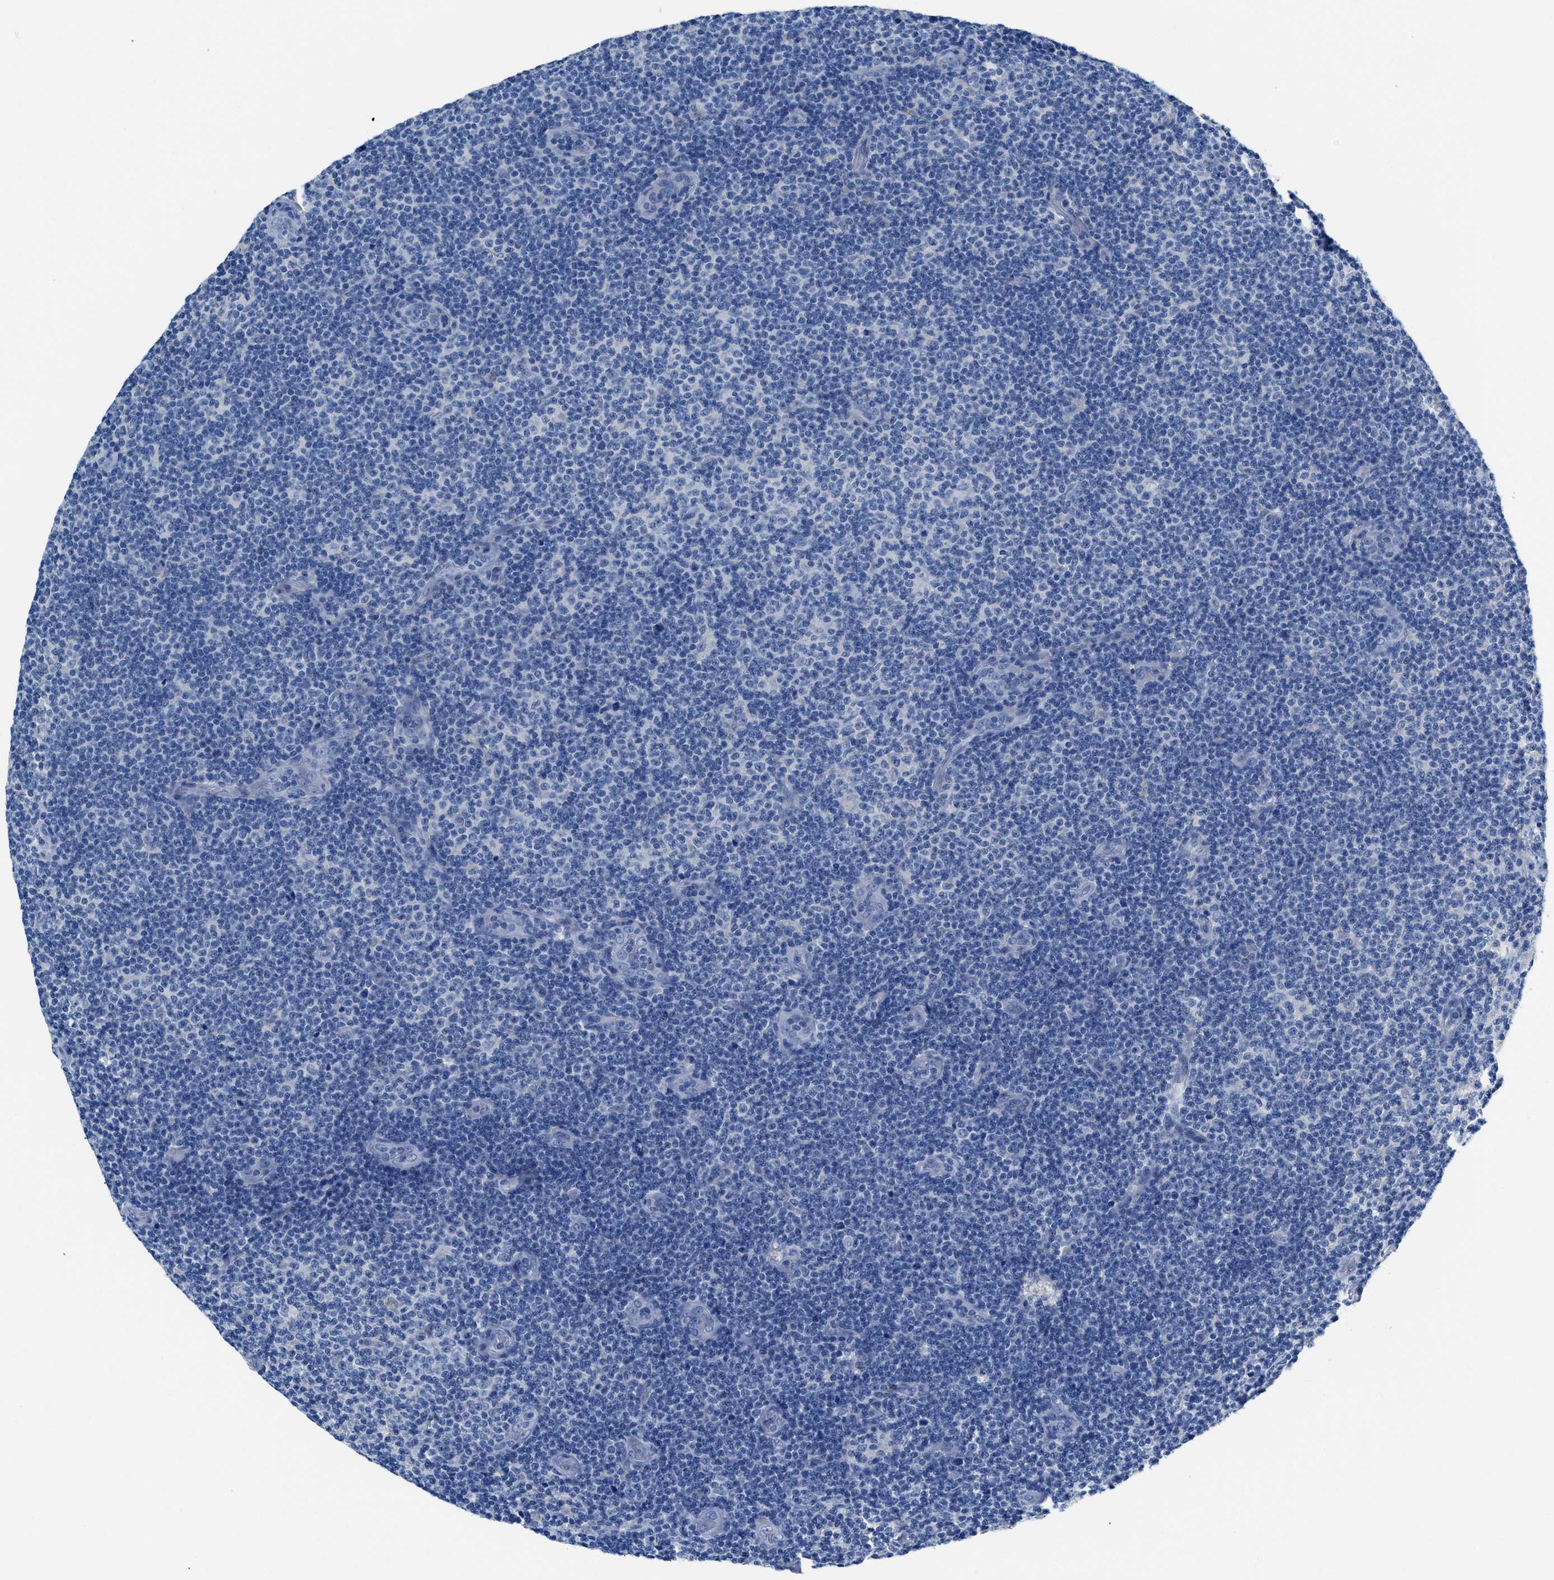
{"staining": {"intensity": "negative", "quantity": "none", "location": "none"}, "tissue": "lymphoma", "cell_type": "Tumor cells", "image_type": "cancer", "snomed": [{"axis": "morphology", "description": "Malignant lymphoma, non-Hodgkin's type, Low grade"}, {"axis": "topography", "description": "Lymph node"}], "caption": "High power microscopy photomicrograph of an IHC micrograph of lymphoma, revealing no significant positivity in tumor cells.", "gene": "SLC10A6", "patient": {"sex": "male", "age": 83}}